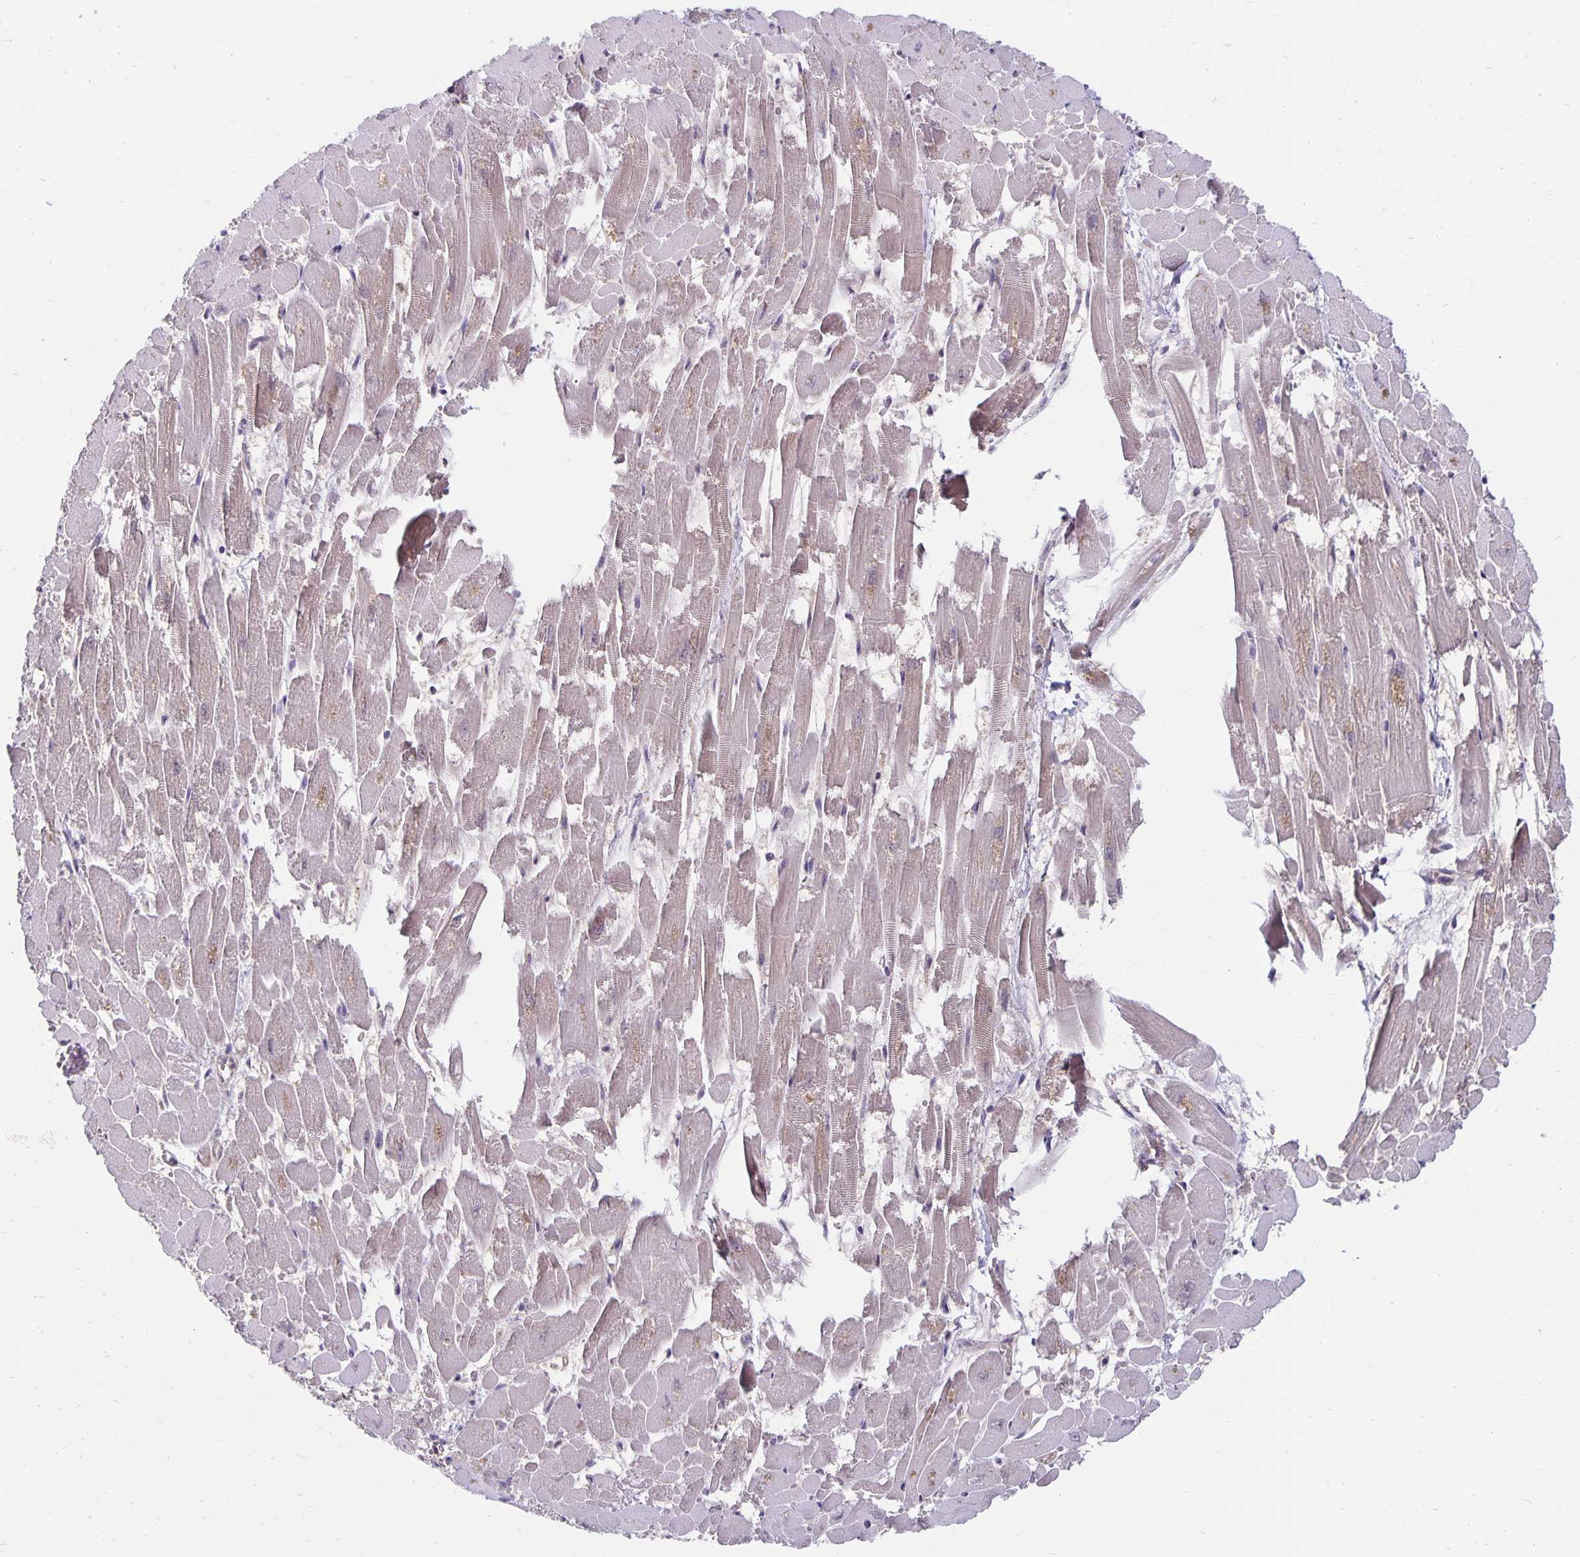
{"staining": {"intensity": "moderate", "quantity": "25%-75%", "location": "cytoplasmic/membranous"}, "tissue": "heart muscle", "cell_type": "Cardiomyocytes", "image_type": "normal", "snomed": [{"axis": "morphology", "description": "Normal tissue, NOS"}, {"axis": "topography", "description": "Heart"}], "caption": "A medium amount of moderate cytoplasmic/membranous expression is present in approximately 25%-75% of cardiomyocytes in unremarkable heart muscle. Using DAB (brown) and hematoxylin (blue) stains, captured at high magnification using brightfield microscopy.", "gene": "EXOC6B", "patient": {"sex": "female", "age": 52}}